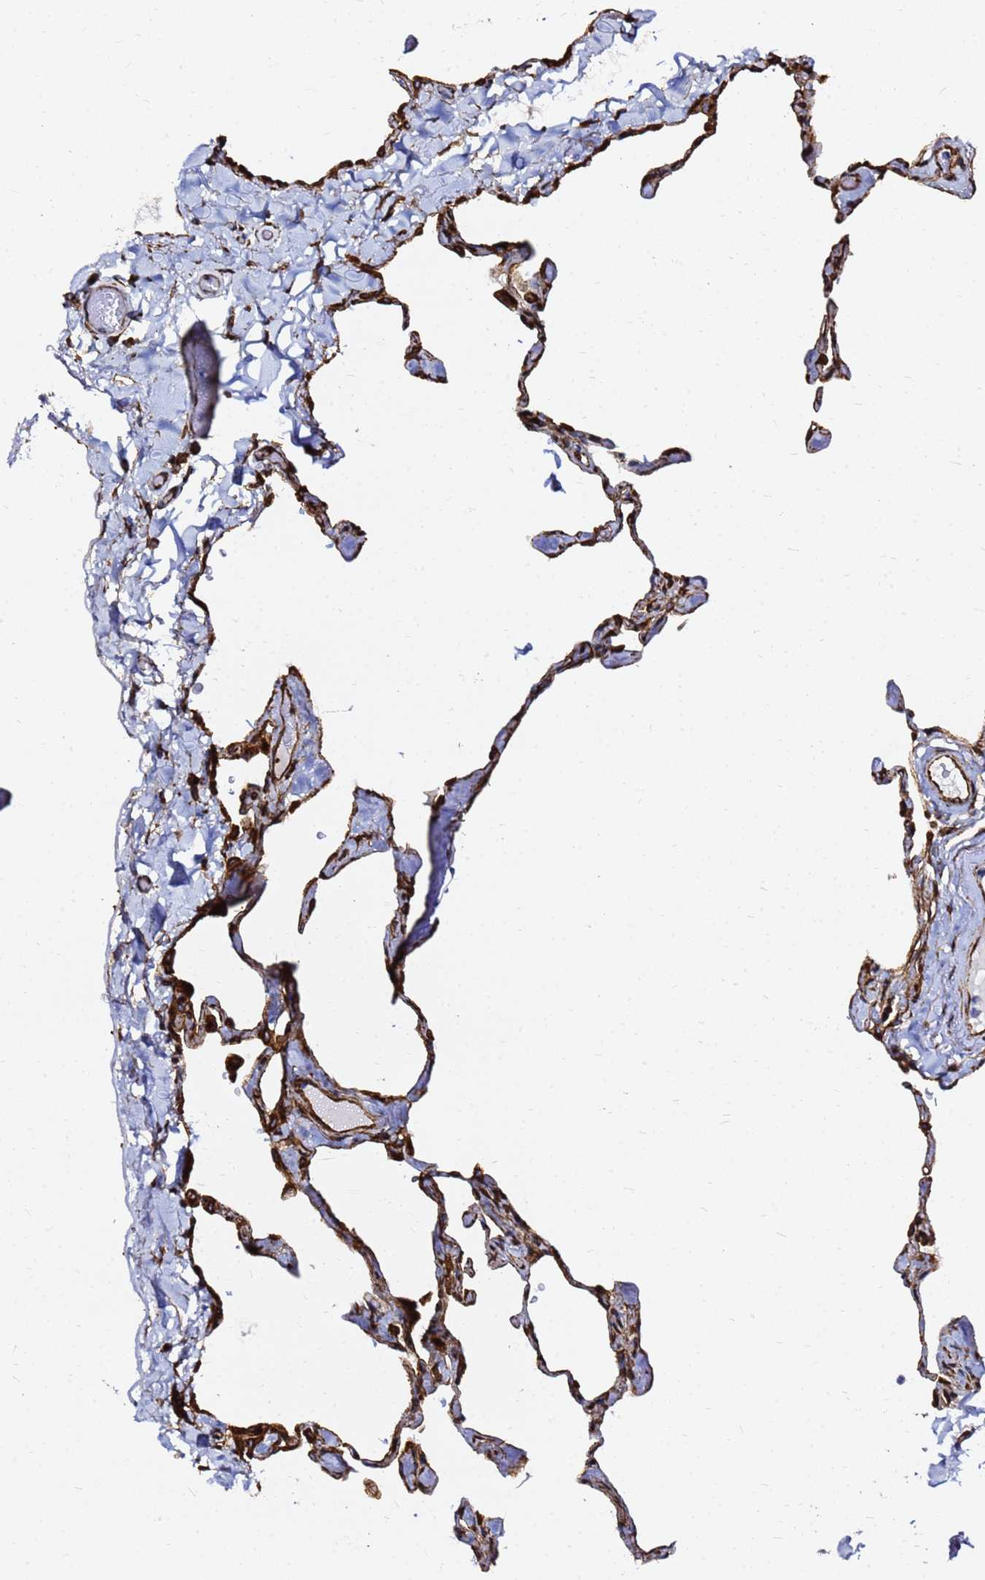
{"staining": {"intensity": "strong", "quantity": ">75%", "location": "cytoplasmic/membranous"}, "tissue": "lung", "cell_type": "Alveolar cells", "image_type": "normal", "snomed": [{"axis": "morphology", "description": "Normal tissue, NOS"}, {"axis": "topography", "description": "Lung"}], "caption": "Immunohistochemical staining of normal lung reveals >75% levels of strong cytoplasmic/membranous protein positivity in about >75% of alveolar cells.", "gene": "TUBA8", "patient": {"sex": "male", "age": 65}}